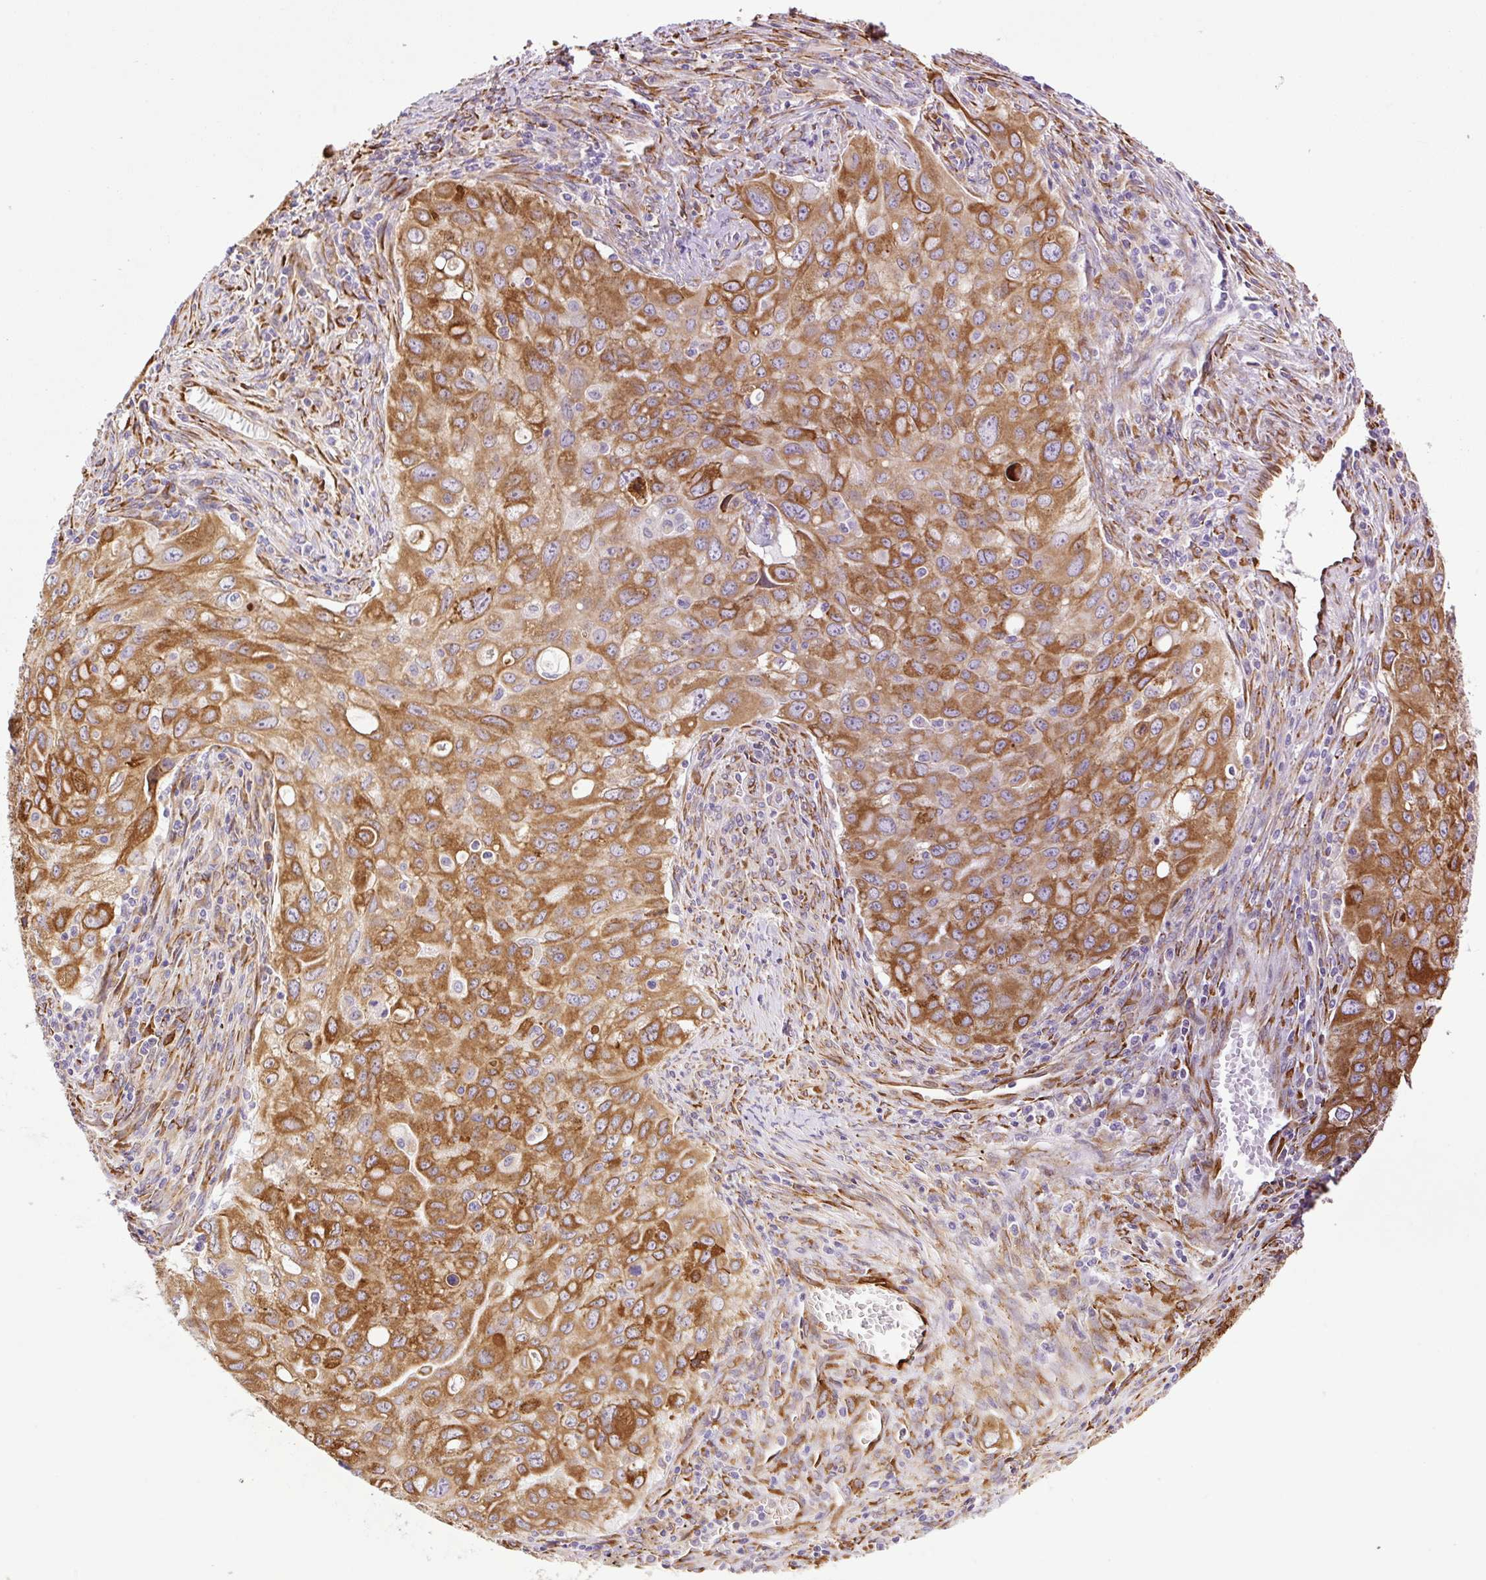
{"staining": {"intensity": "strong", "quantity": ">75%", "location": "cytoplasmic/membranous"}, "tissue": "lung cancer", "cell_type": "Tumor cells", "image_type": "cancer", "snomed": [{"axis": "morphology", "description": "Adenocarcinoma, NOS"}, {"axis": "morphology", "description": "Adenocarcinoma, metastatic, NOS"}, {"axis": "topography", "description": "Lymph node"}, {"axis": "topography", "description": "Lung"}], "caption": "Immunohistochemical staining of metastatic adenocarcinoma (lung) exhibits high levels of strong cytoplasmic/membranous protein expression in approximately >75% of tumor cells.", "gene": "RAB30", "patient": {"sex": "female", "age": 42}}